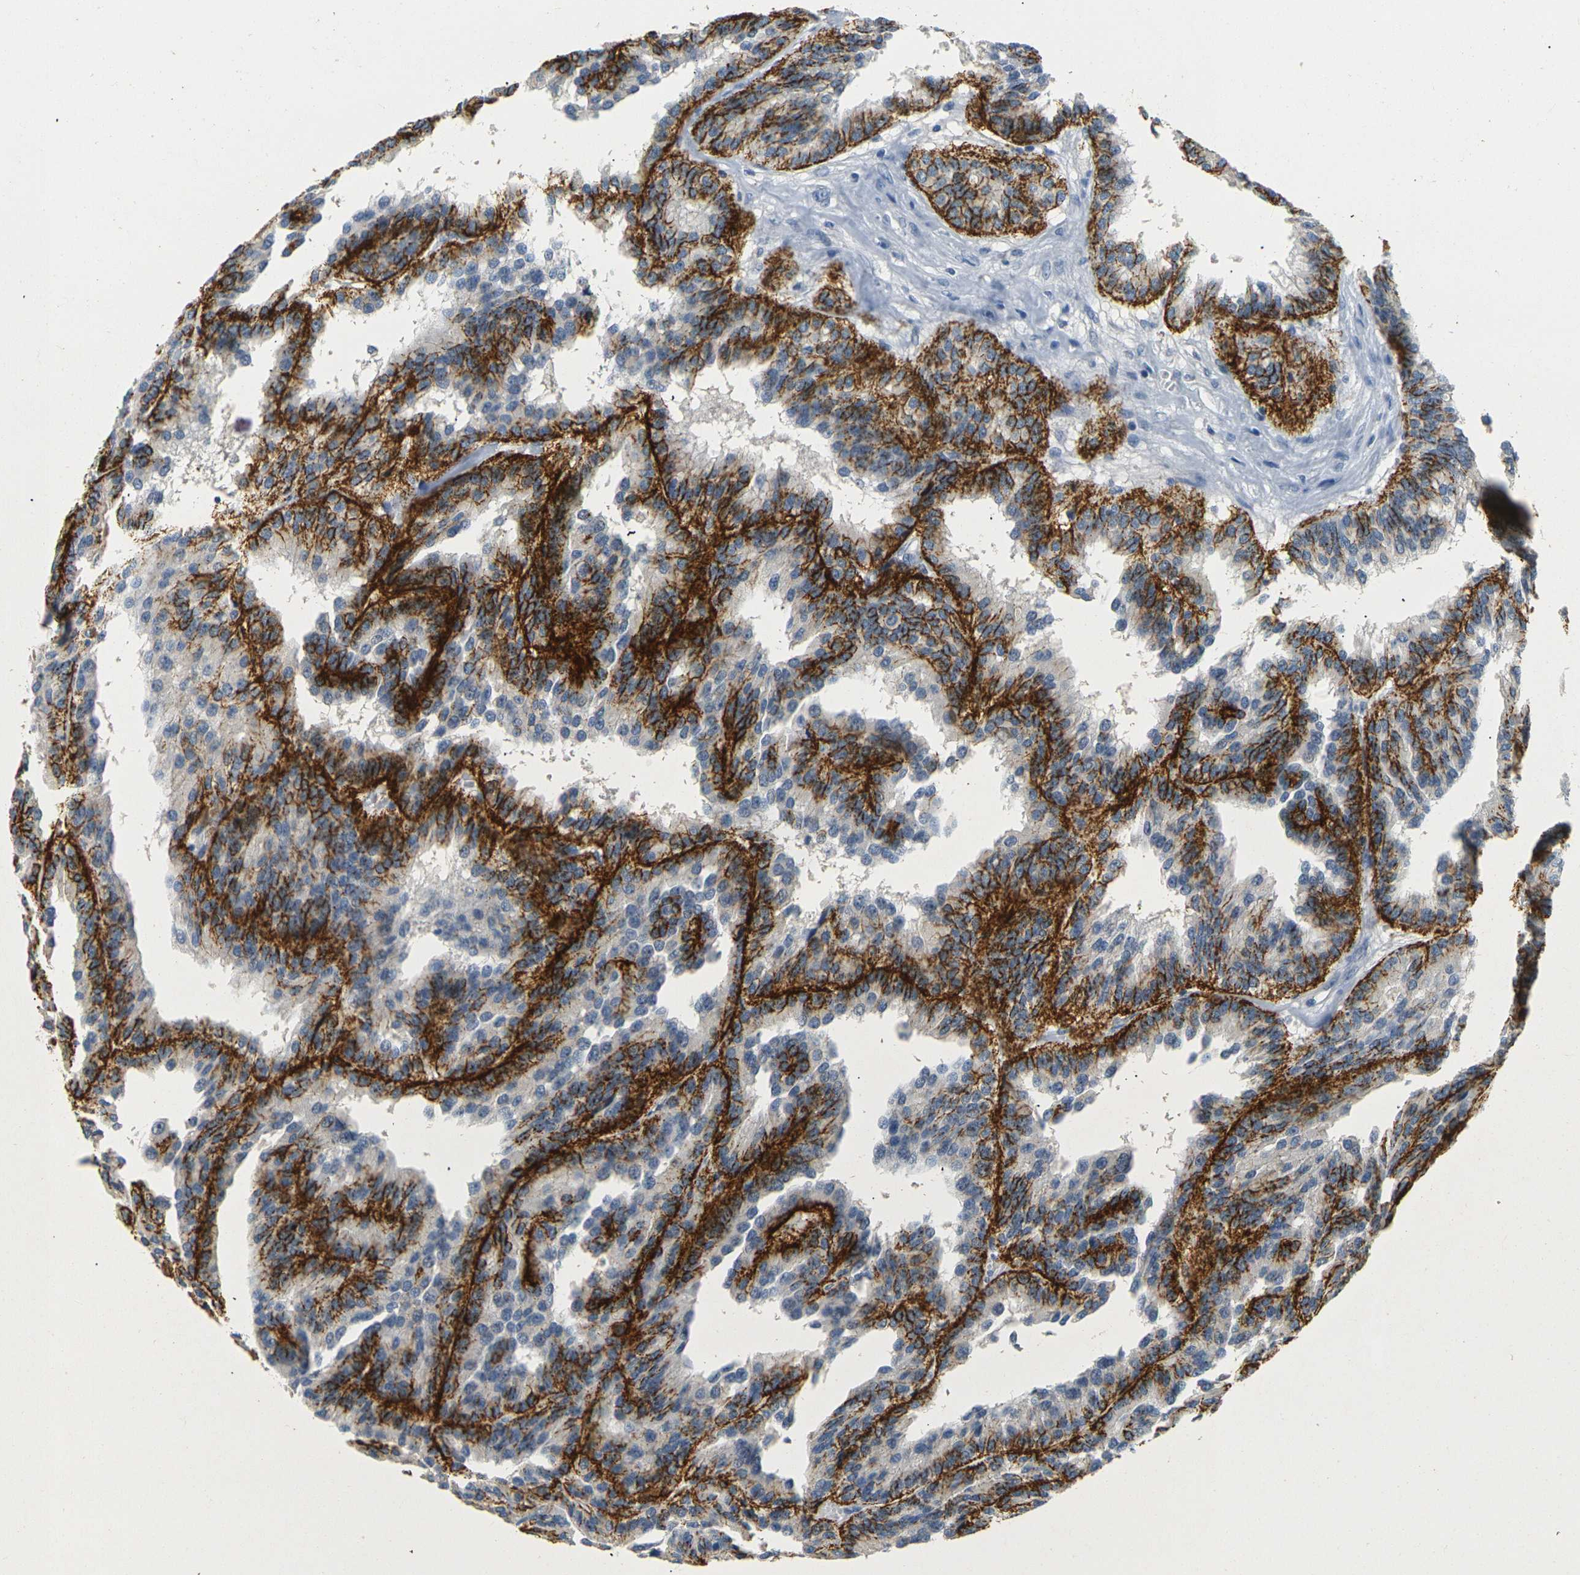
{"staining": {"intensity": "strong", "quantity": ">75%", "location": "cytoplasmic/membranous"}, "tissue": "renal cancer", "cell_type": "Tumor cells", "image_type": "cancer", "snomed": [{"axis": "morphology", "description": "Adenocarcinoma, NOS"}, {"axis": "topography", "description": "Kidney"}], "caption": "A histopathology image of renal cancer stained for a protein demonstrates strong cytoplasmic/membranous brown staining in tumor cells.", "gene": "CLDN7", "patient": {"sex": "male", "age": 46}}